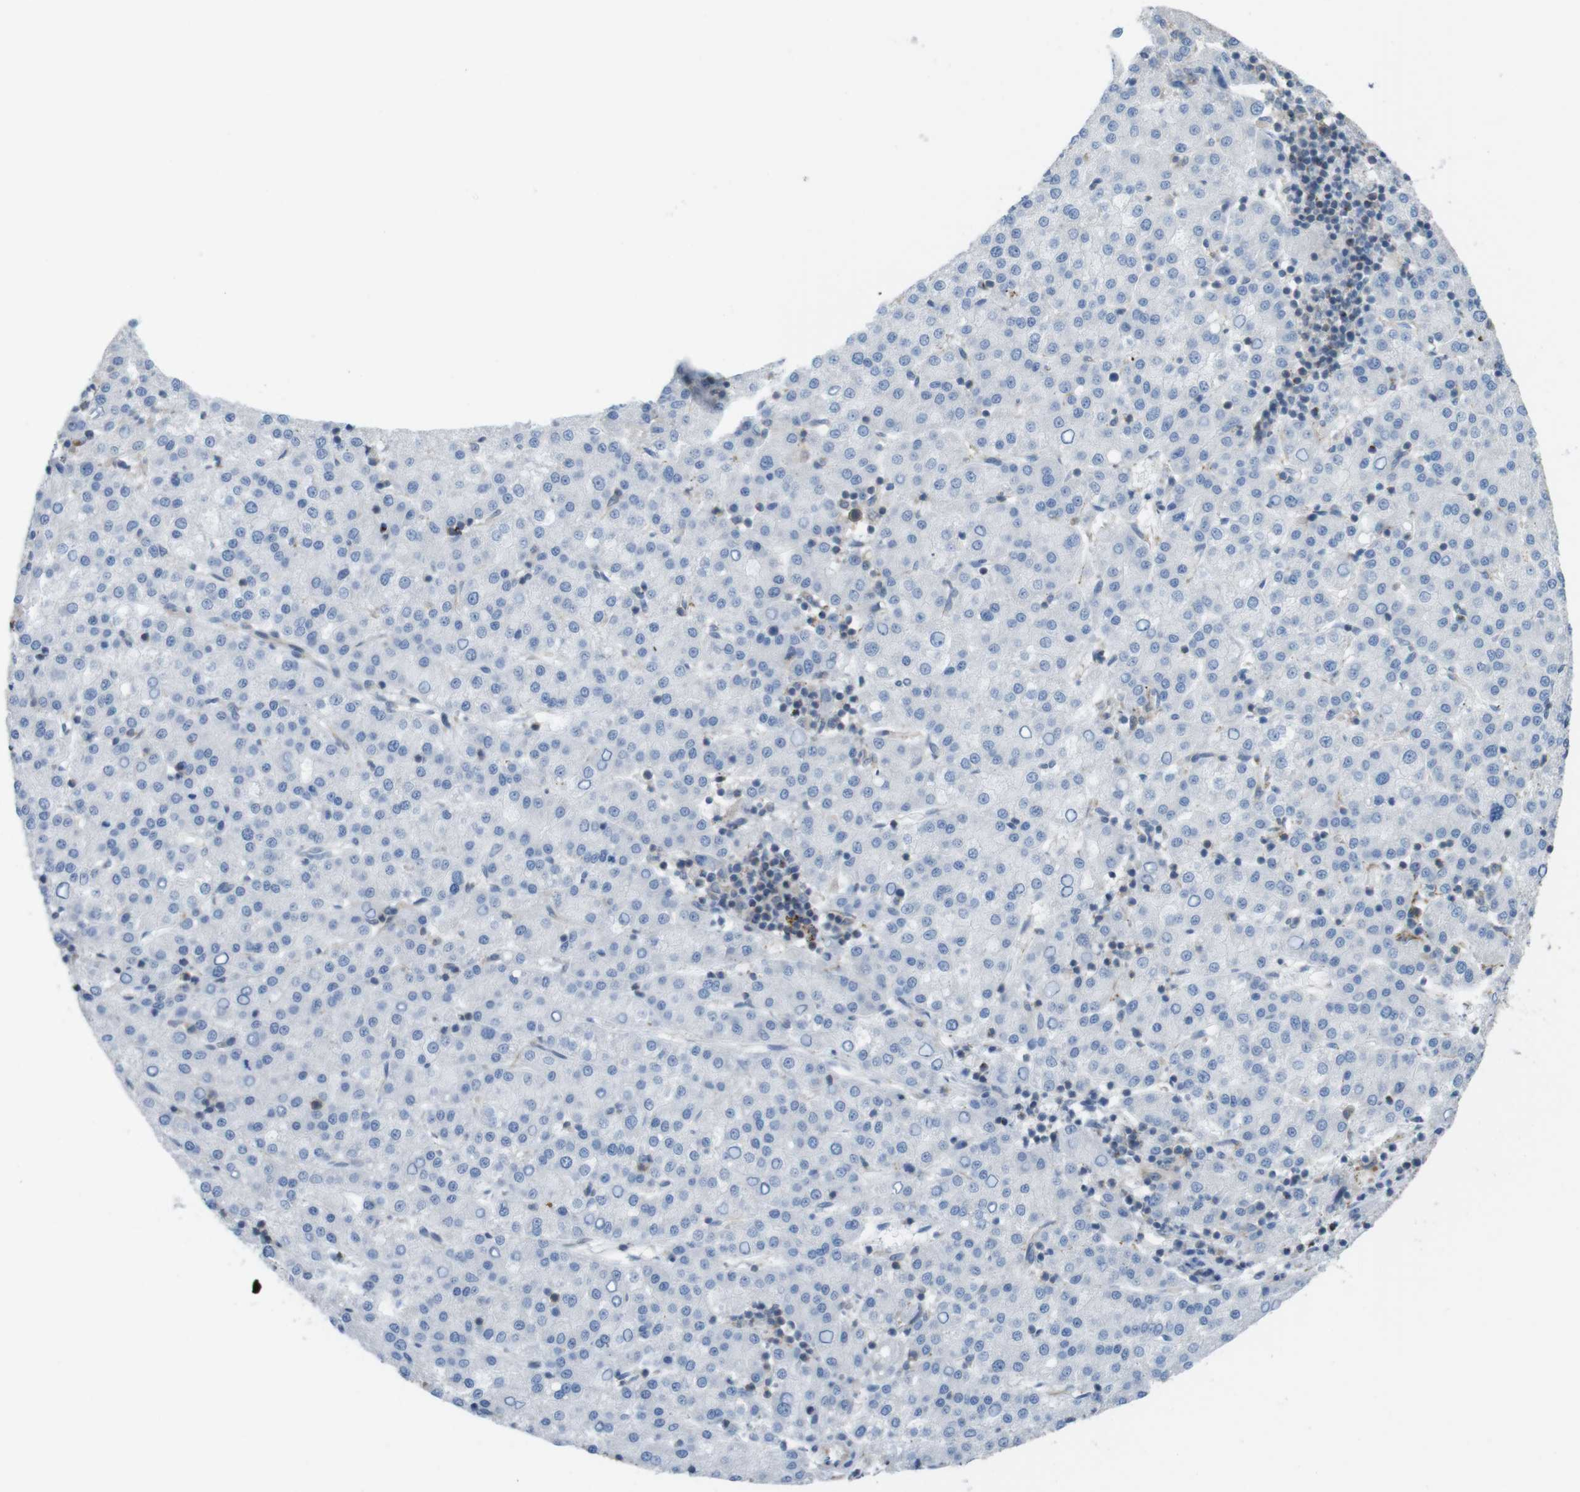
{"staining": {"intensity": "negative", "quantity": "none", "location": "none"}, "tissue": "liver cancer", "cell_type": "Tumor cells", "image_type": "cancer", "snomed": [{"axis": "morphology", "description": "Carcinoma, Hepatocellular, NOS"}, {"axis": "topography", "description": "Liver"}], "caption": "This is an immunohistochemistry (IHC) histopathology image of human hepatocellular carcinoma (liver). There is no positivity in tumor cells.", "gene": "GRIK2", "patient": {"sex": "female", "age": 58}}